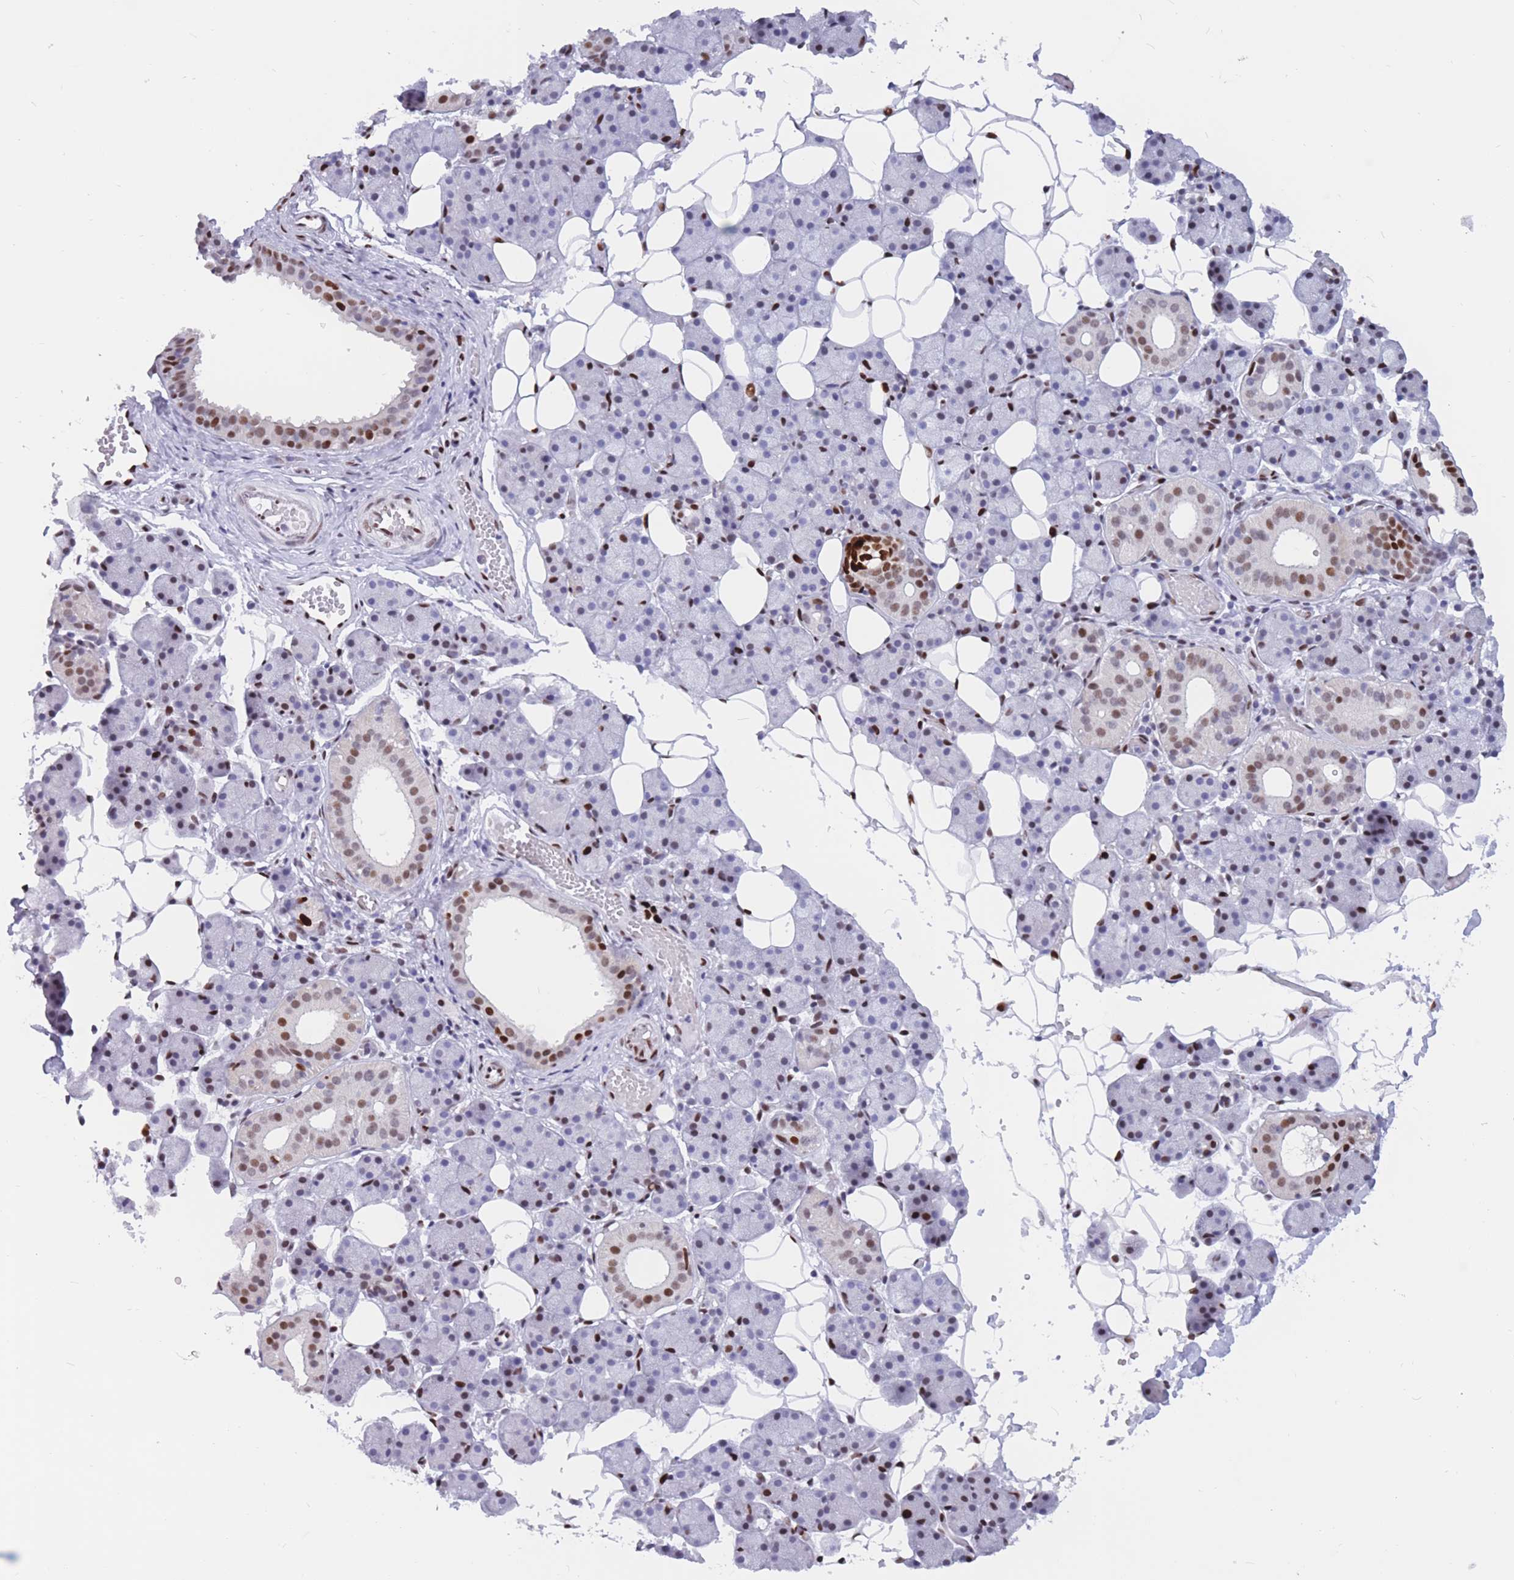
{"staining": {"intensity": "strong", "quantity": "<25%", "location": "nuclear"}, "tissue": "salivary gland", "cell_type": "Glandular cells", "image_type": "normal", "snomed": [{"axis": "morphology", "description": "Normal tissue, NOS"}, {"axis": "topography", "description": "Salivary gland"}], "caption": "High-power microscopy captured an immunohistochemistry (IHC) micrograph of unremarkable salivary gland, revealing strong nuclear expression in about <25% of glandular cells.", "gene": "NASP", "patient": {"sex": "female", "age": 33}}